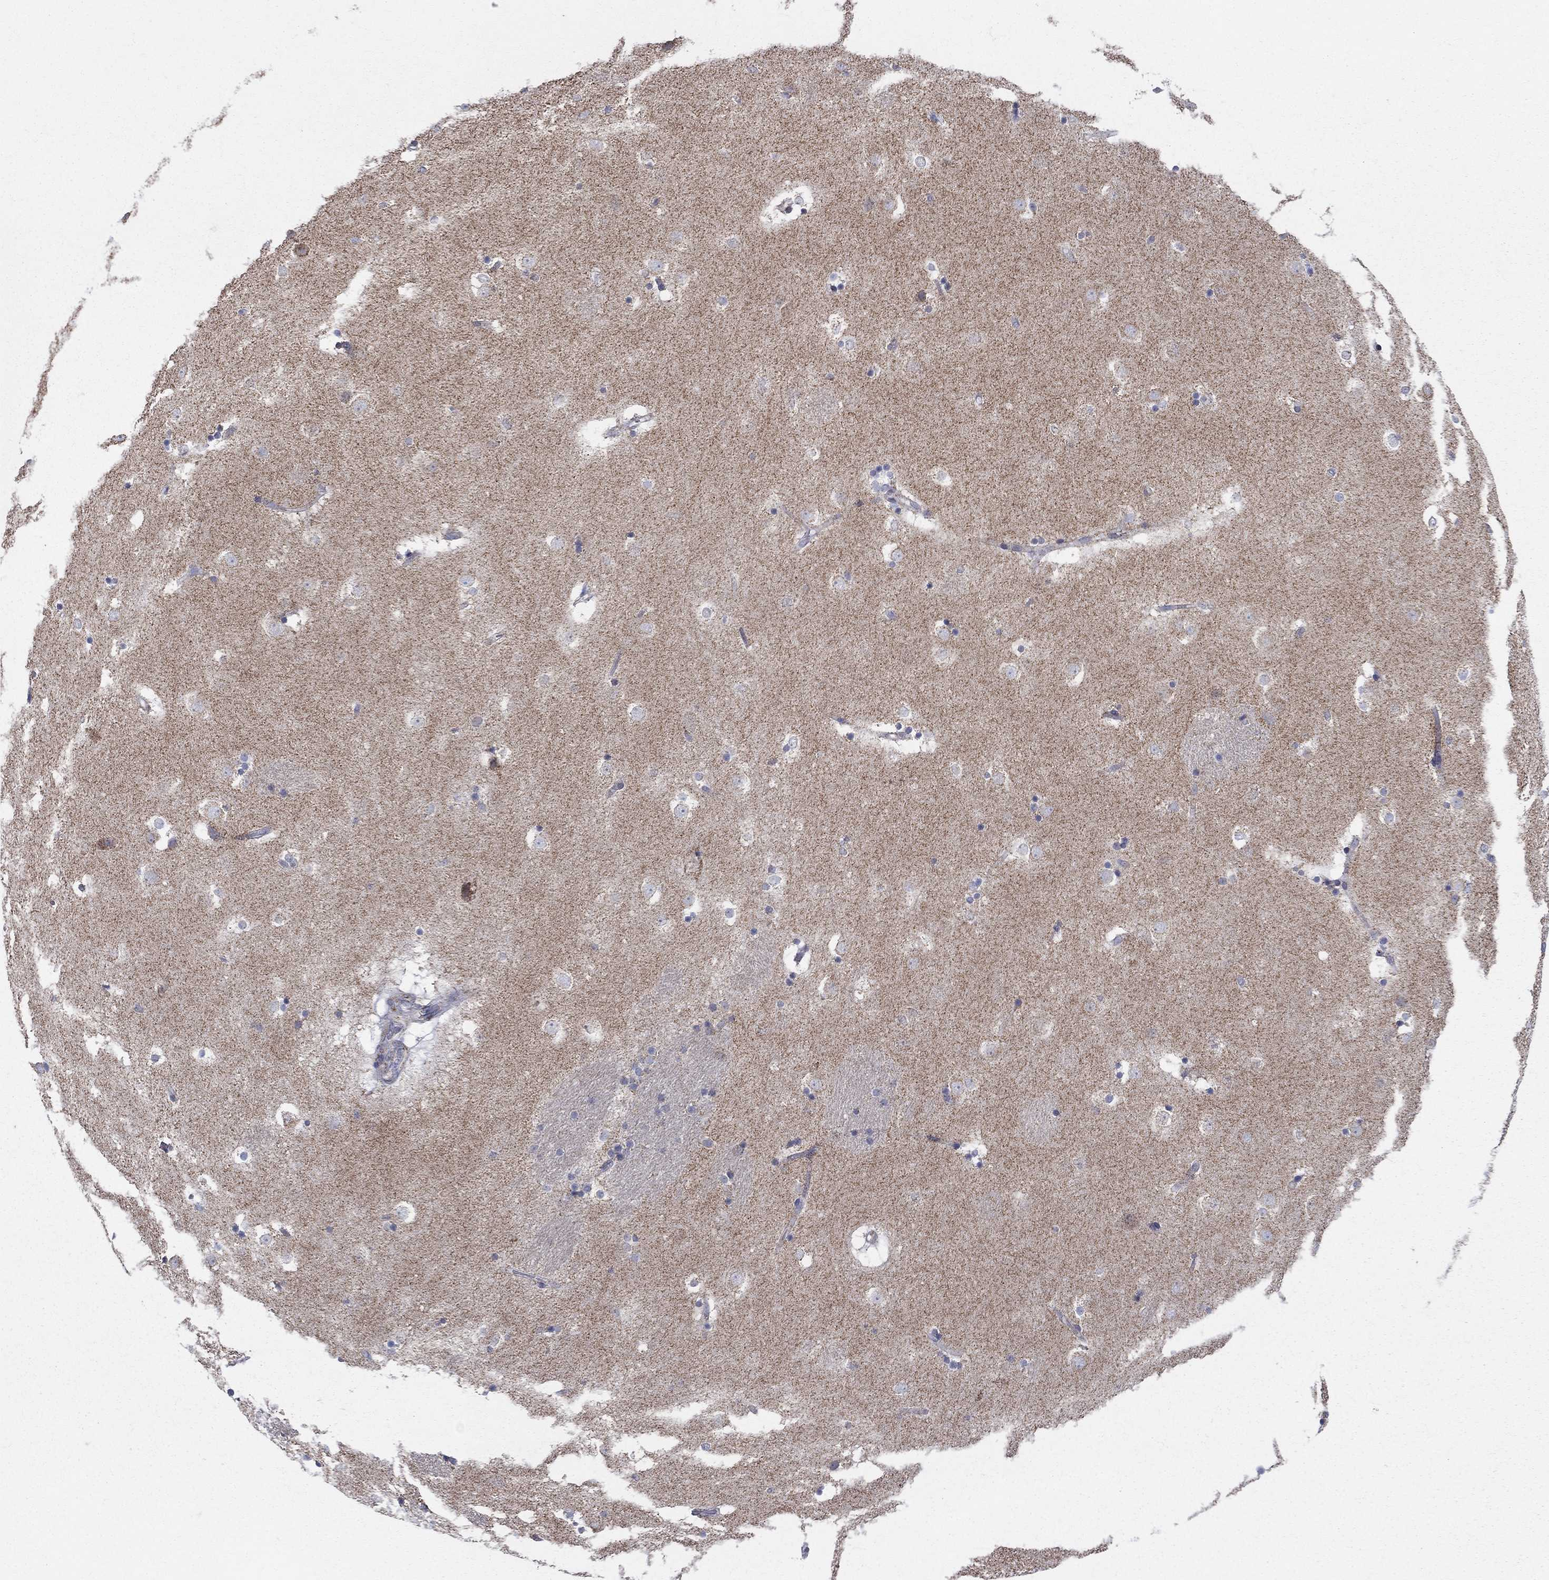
{"staining": {"intensity": "negative", "quantity": "none", "location": "none"}, "tissue": "caudate", "cell_type": "Glial cells", "image_type": "normal", "snomed": [{"axis": "morphology", "description": "Normal tissue, NOS"}, {"axis": "topography", "description": "Lateral ventricle wall"}], "caption": "A micrograph of caudate stained for a protein exhibits no brown staining in glial cells. The staining is performed using DAB brown chromogen with nuclei counter-stained in using hematoxylin.", "gene": "KISS1R", "patient": {"sex": "male", "age": 51}}